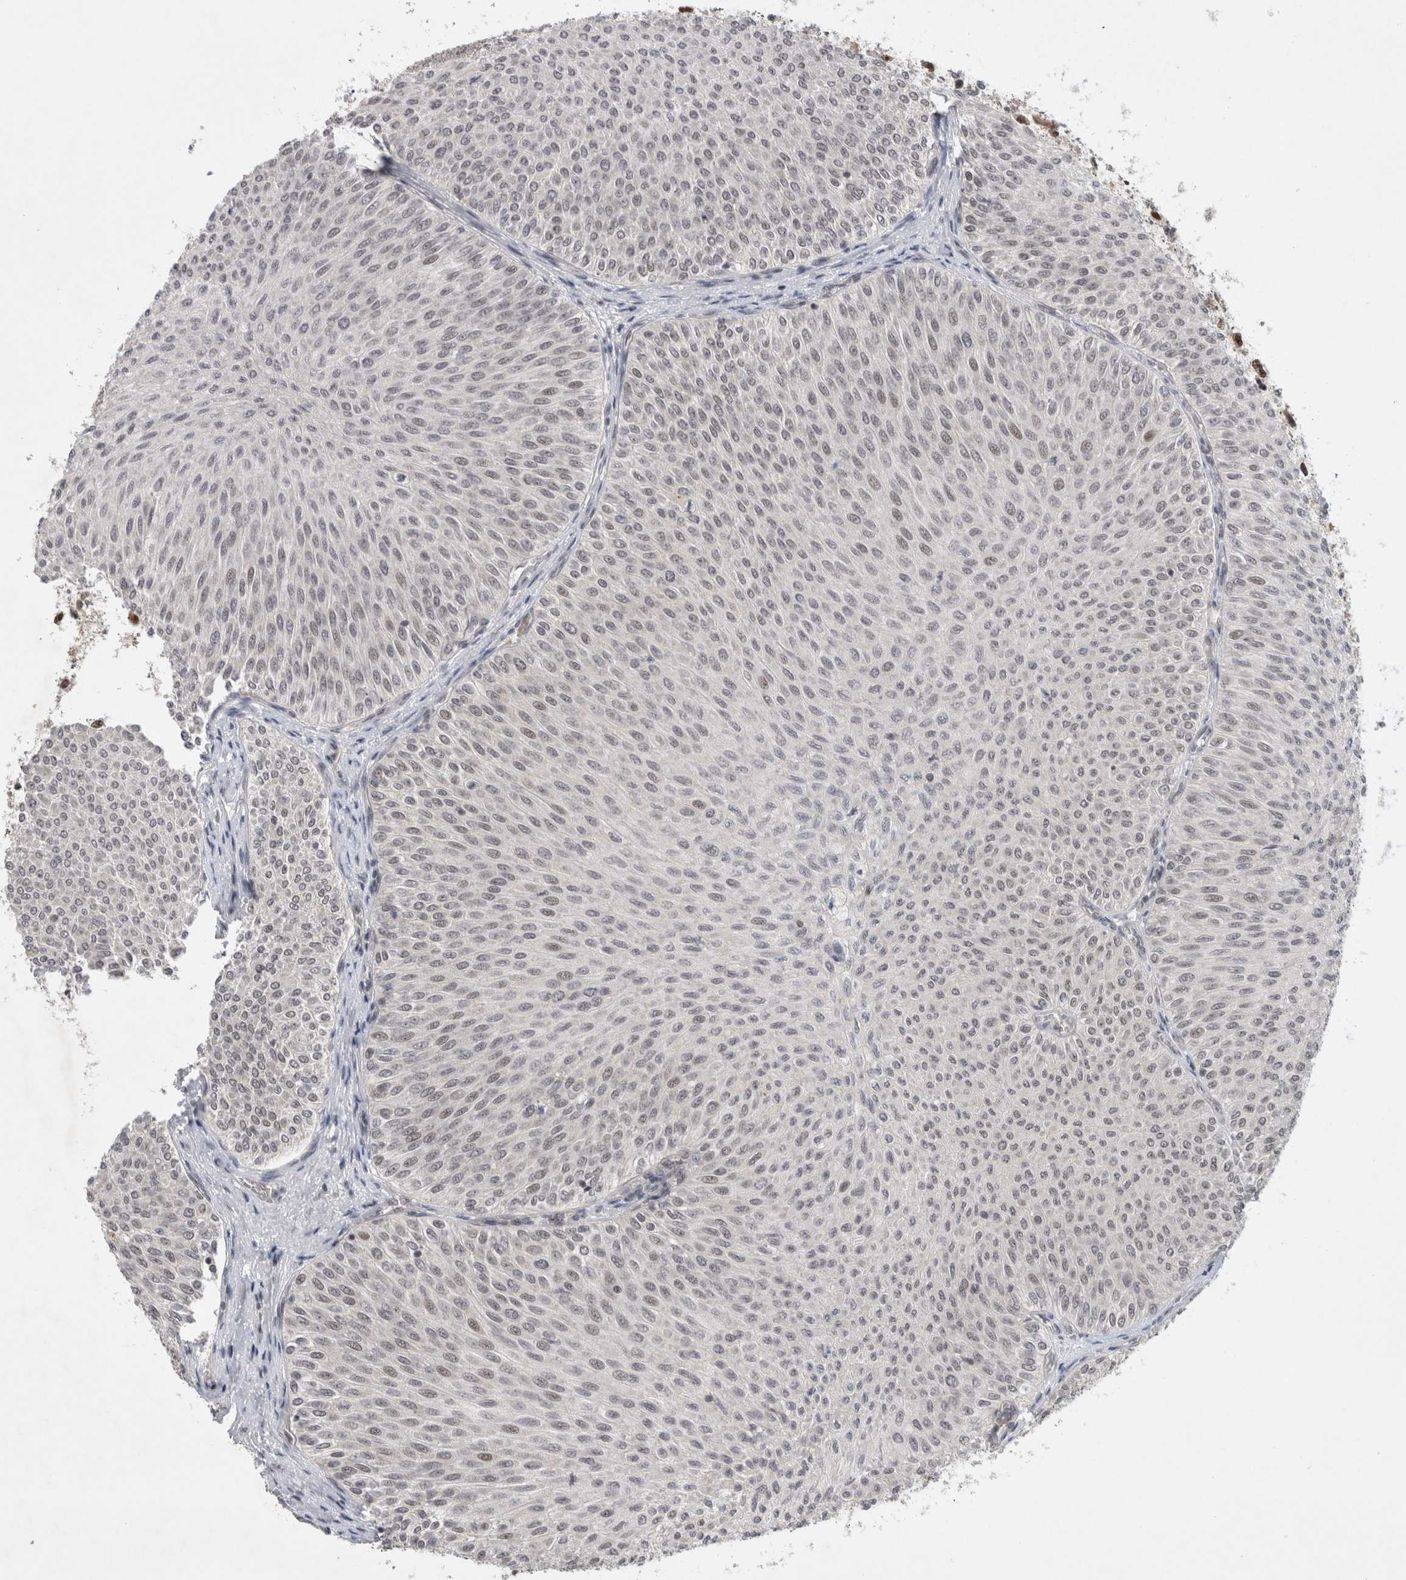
{"staining": {"intensity": "negative", "quantity": "none", "location": "none"}, "tissue": "urothelial cancer", "cell_type": "Tumor cells", "image_type": "cancer", "snomed": [{"axis": "morphology", "description": "Urothelial carcinoma, Low grade"}, {"axis": "topography", "description": "Urinary bladder"}], "caption": "Human urothelial carcinoma (low-grade) stained for a protein using immunohistochemistry (IHC) displays no positivity in tumor cells.", "gene": "HESX1", "patient": {"sex": "male", "age": 78}}